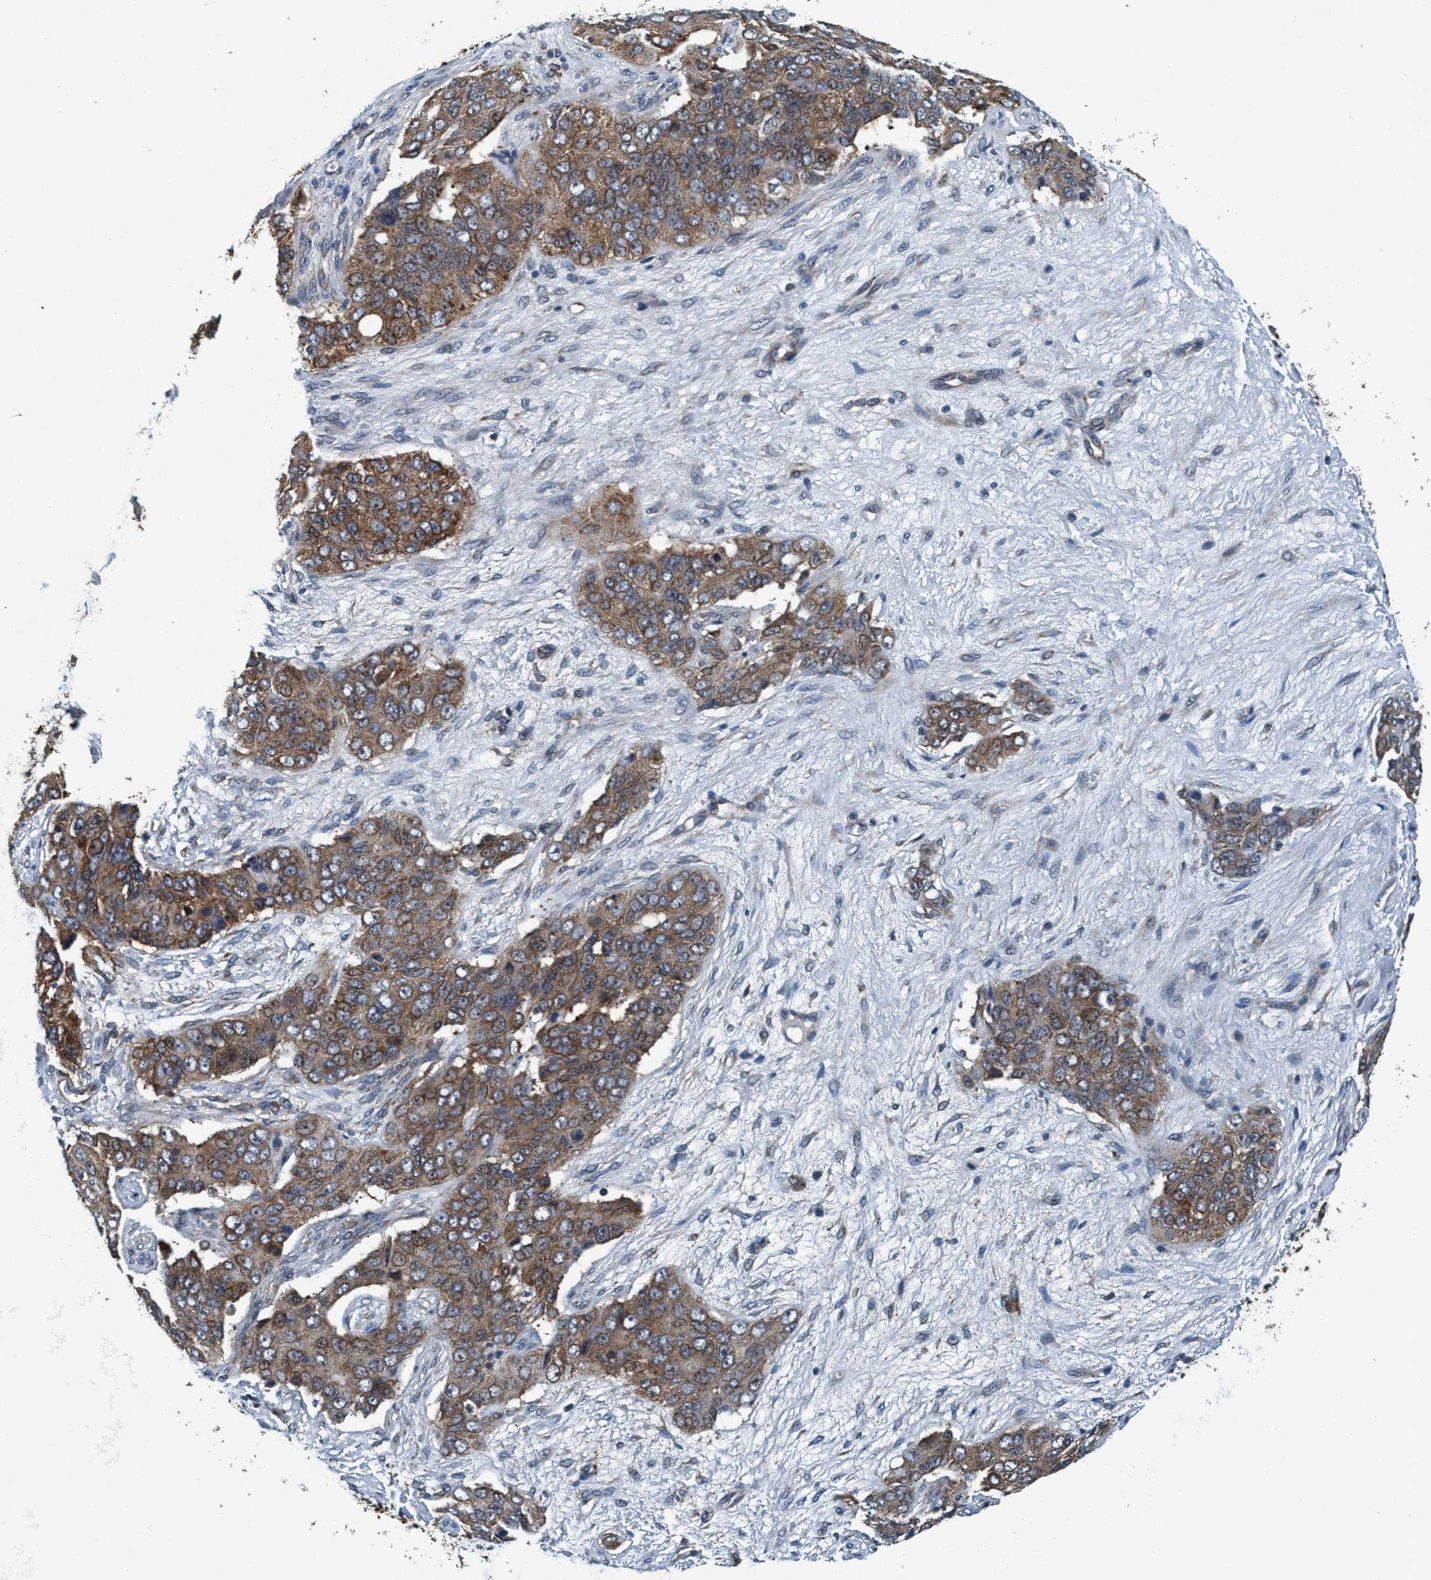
{"staining": {"intensity": "moderate", "quantity": ">75%", "location": "cytoplasmic/membranous"}, "tissue": "ovarian cancer", "cell_type": "Tumor cells", "image_type": "cancer", "snomed": [{"axis": "morphology", "description": "Carcinoma, endometroid"}, {"axis": "topography", "description": "Ovary"}], "caption": "Ovarian cancer (endometroid carcinoma) was stained to show a protein in brown. There is medium levels of moderate cytoplasmic/membranous positivity in approximately >75% of tumor cells.", "gene": "AKT1S1", "patient": {"sex": "female", "age": 51}}